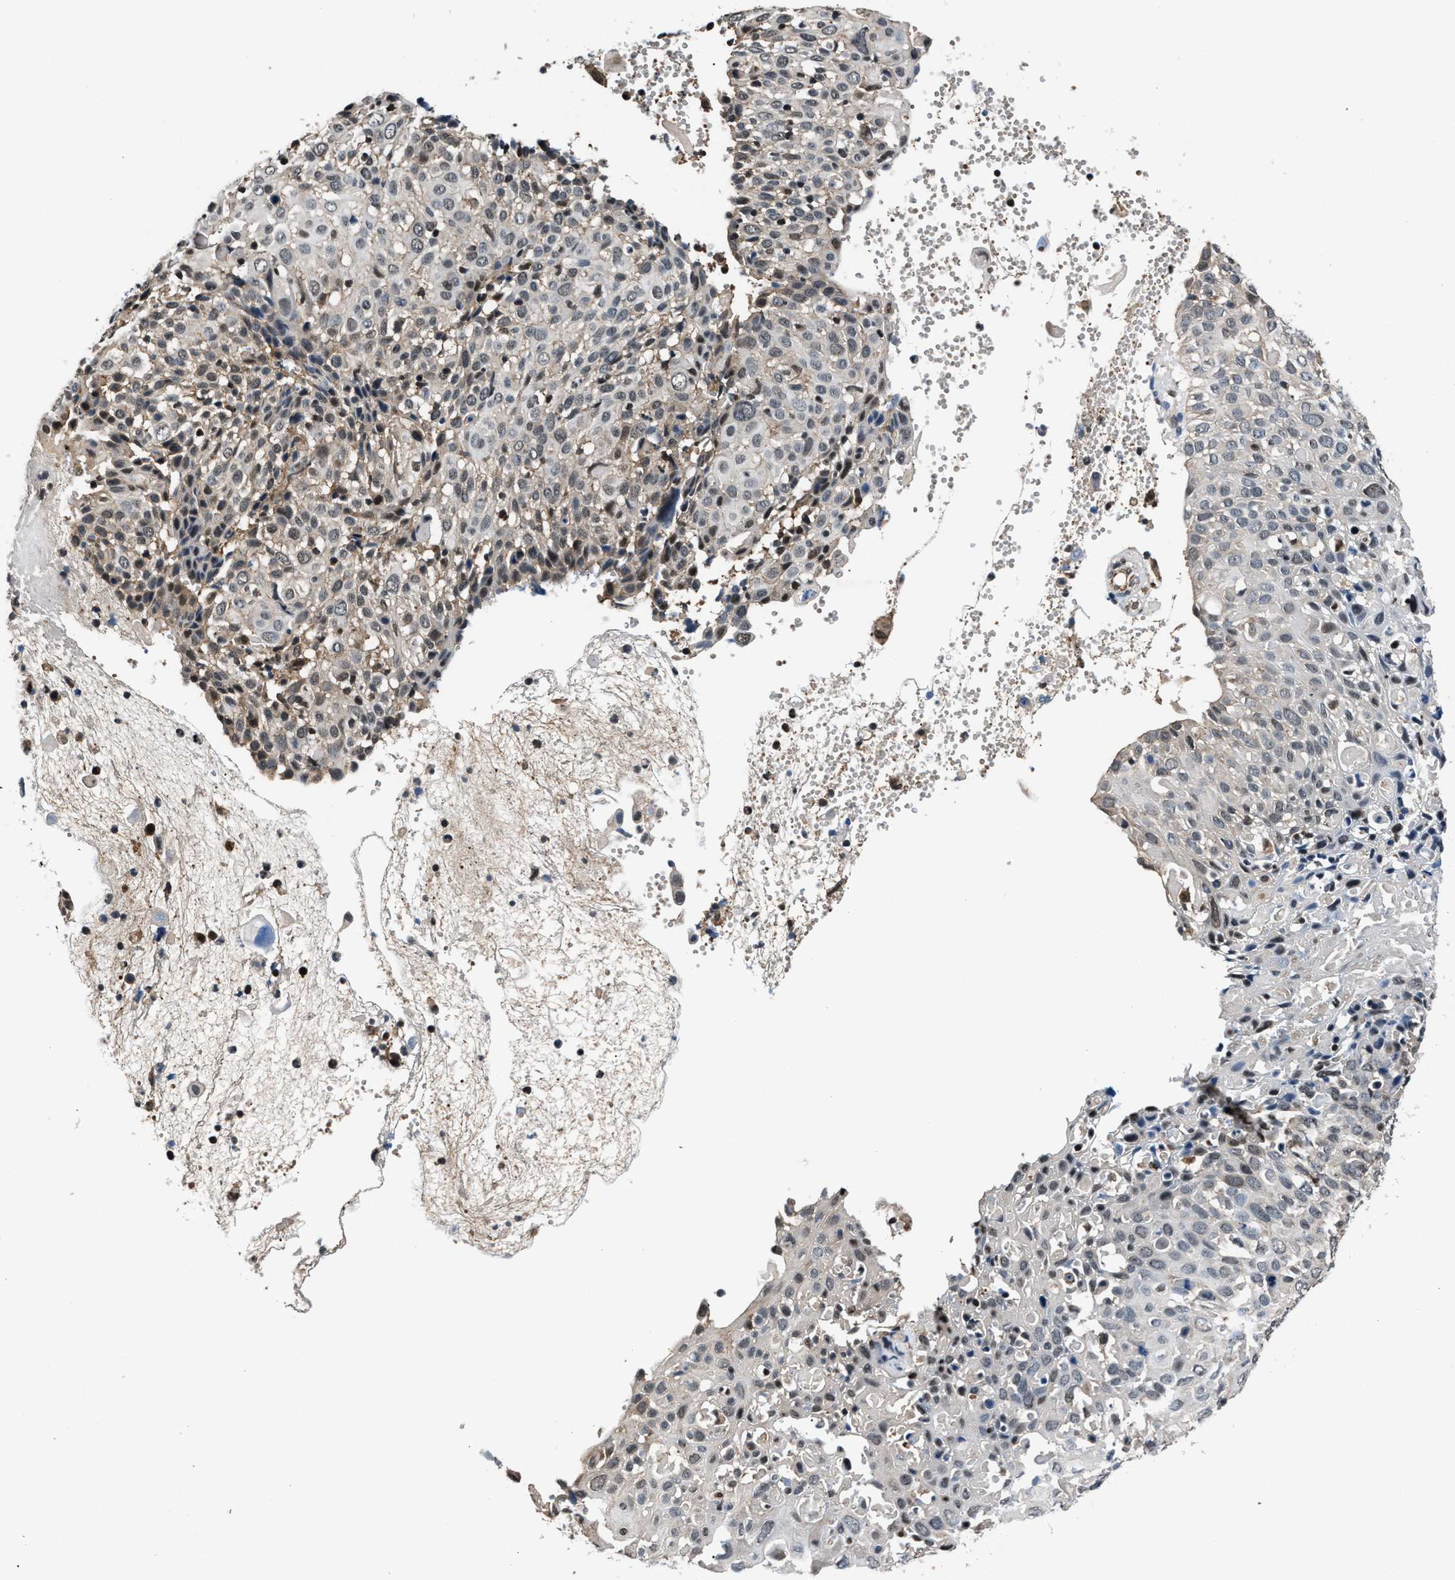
{"staining": {"intensity": "weak", "quantity": "<25%", "location": "cytoplasmic/membranous,nuclear"}, "tissue": "cervical cancer", "cell_type": "Tumor cells", "image_type": "cancer", "snomed": [{"axis": "morphology", "description": "Squamous cell carcinoma, NOS"}, {"axis": "topography", "description": "Cervix"}], "caption": "An image of human cervical cancer is negative for staining in tumor cells.", "gene": "RBM33", "patient": {"sex": "female", "age": 74}}